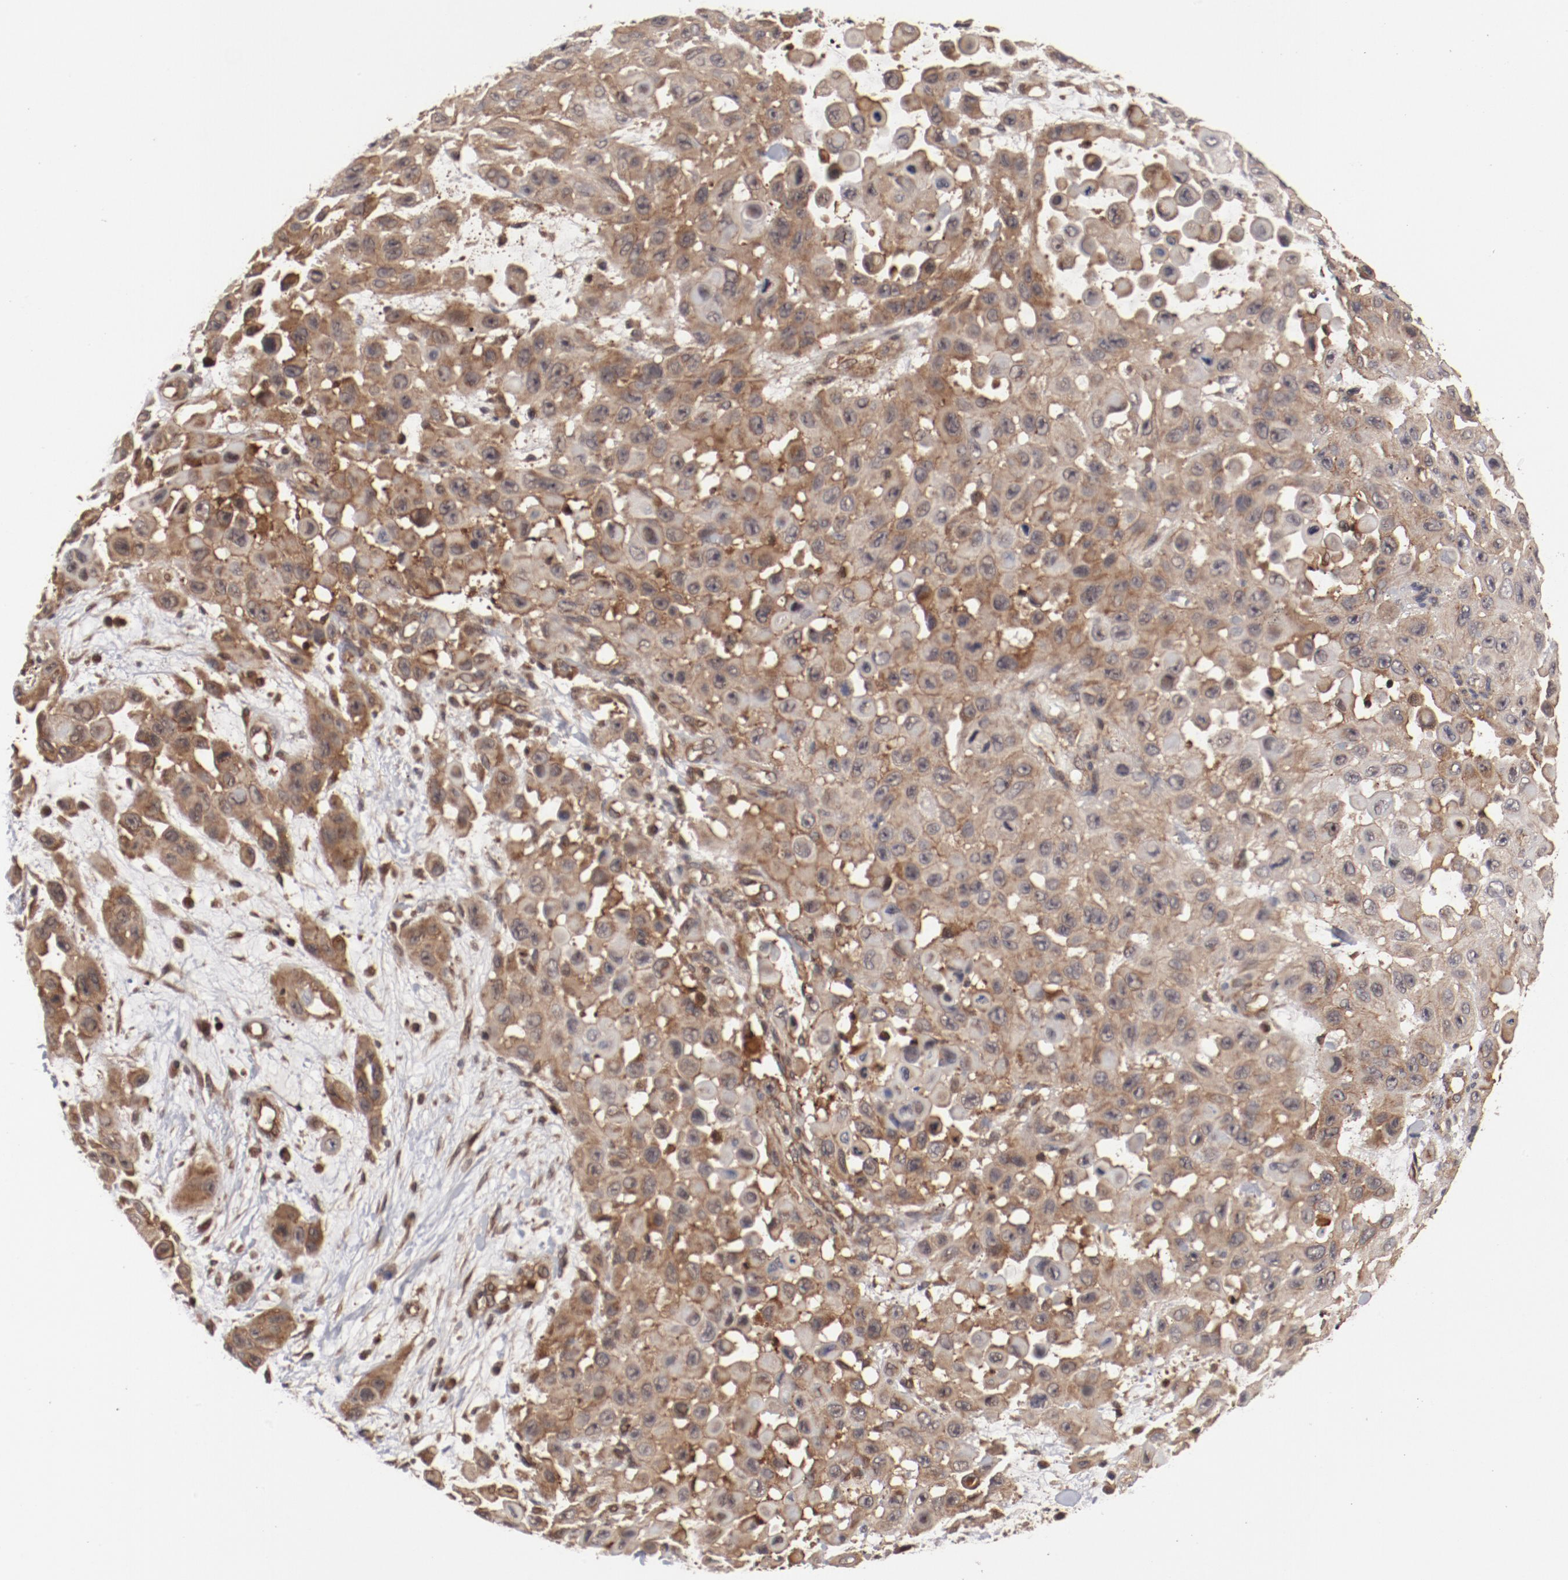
{"staining": {"intensity": "moderate", "quantity": ">75%", "location": "cytoplasmic/membranous"}, "tissue": "skin cancer", "cell_type": "Tumor cells", "image_type": "cancer", "snomed": [{"axis": "morphology", "description": "Squamous cell carcinoma, NOS"}, {"axis": "topography", "description": "Skin"}], "caption": "Skin cancer stained with a brown dye reveals moderate cytoplasmic/membranous positive expression in approximately >75% of tumor cells.", "gene": "GUF1", "patient": {"sex": "male", "age": 81}}